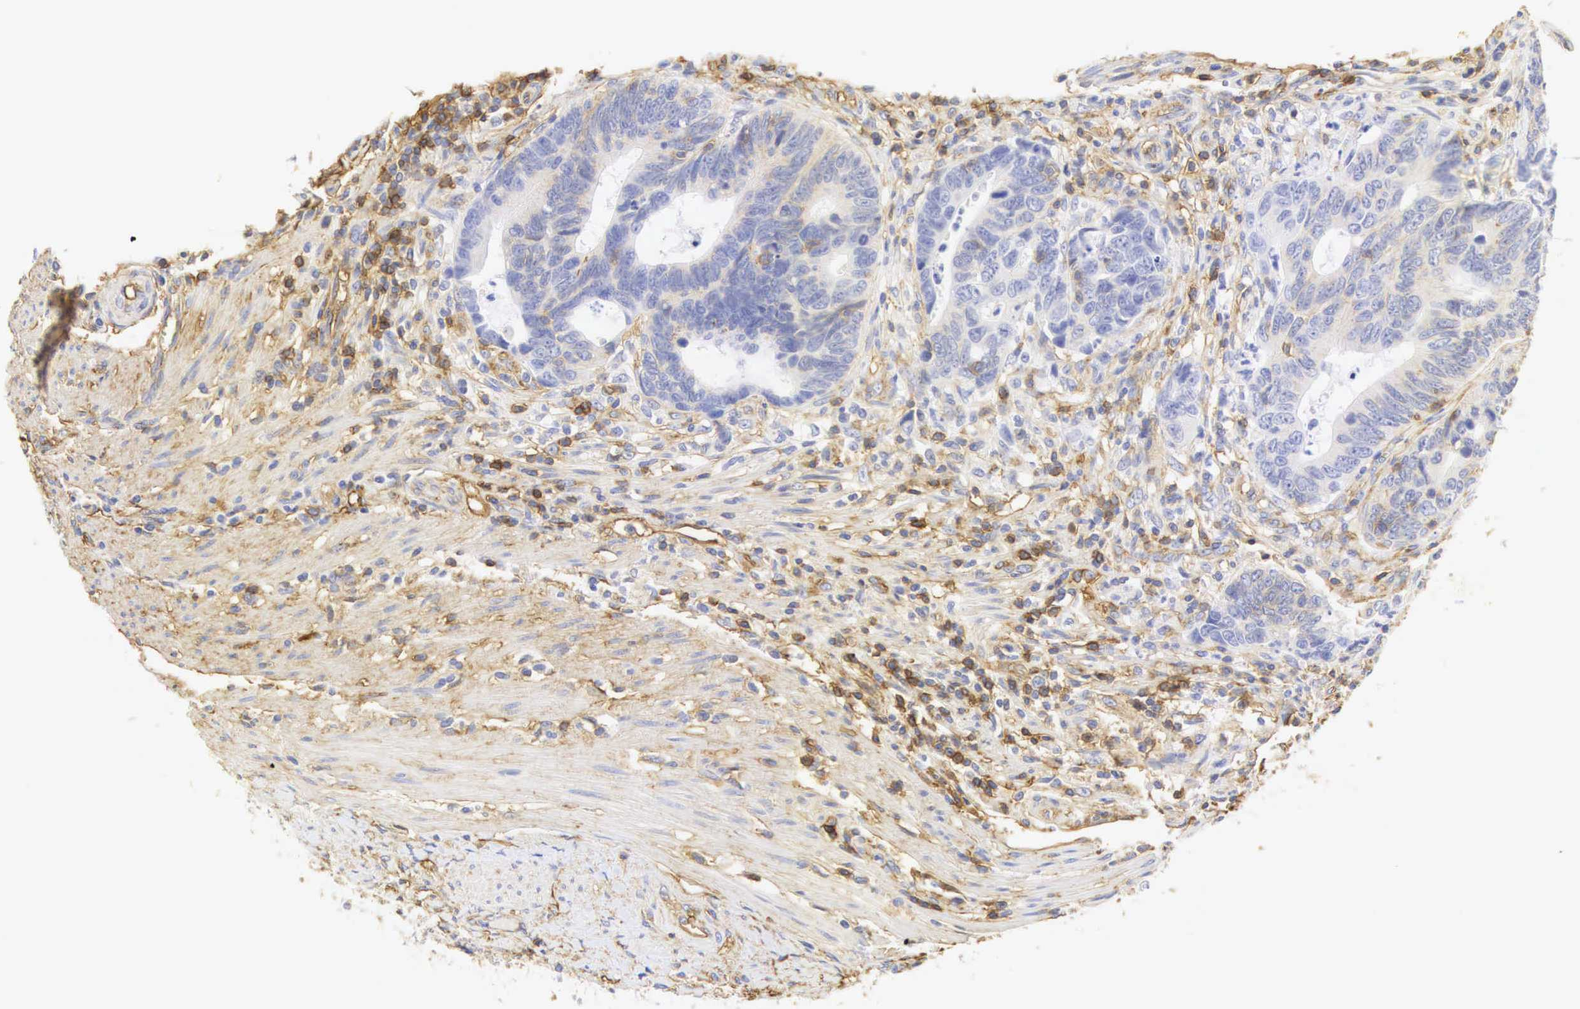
{"staining": {"intensity": "weak", "quantity": "<25%", "location": "cytoplasmic/membranous"}, "tissue": "colorectal cancer", "cell_type": "Tumor cells", "image_type": "cancer", "snomed": [{"axis": "morphology", "description": "Adenocarcinoma, NOS"}, {"axis": "topography", "description": "Colon"}], "caption": "Tumor cells are negative for brown protein staining in colorectal cancer. (Stains: DAB immunohistochemistry with hematoxylin counter stain, Microscopy: brightfield microscopy at high magnification).", "gene": "CD99", "patient": {"sex": "female", "age": 78}}